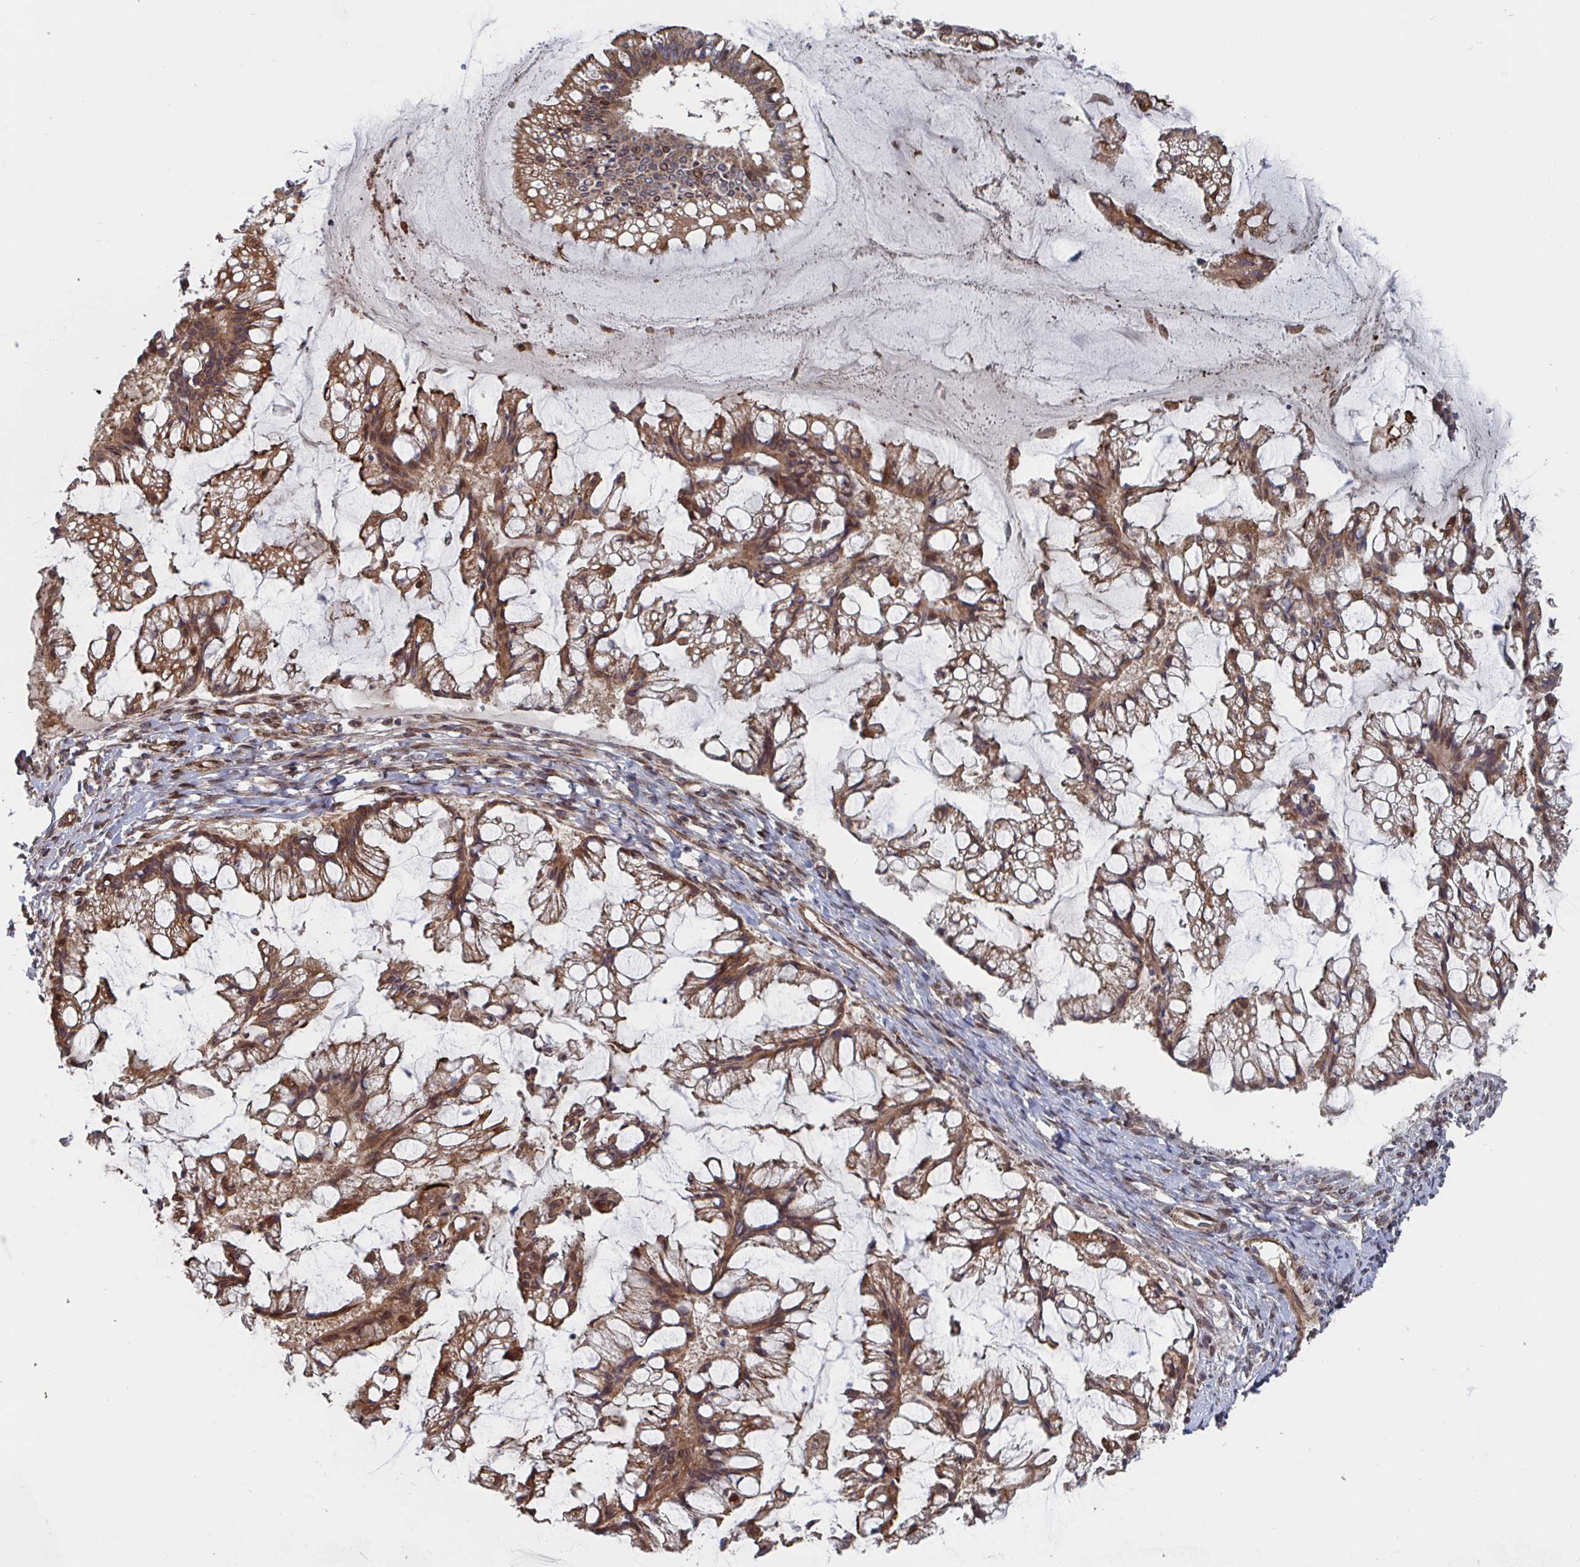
{"staining": {"intensity": "moderate", "quantity": ">75%", "location": "cytoplasmic/membranous,nuclear"}, "tissue": "ovarian cancer", "cell_type": "Tumor cells", "image_type": "cancer", "snomed": [{"axis": "morphology", "description": "Cystadenocarcinoma, mucinous, NOS"}, {"axis": "topography", "description": "Ovary"}], "caption": "The immunohistochemical stain highlights moderate cytoplasmic/membranous and nuclear positivity in tumor cells of ovarian mucinous cystadenocarcinoma tissue.", "gene": "DVL3", "patient": {"sex": "female", "age": 73}}